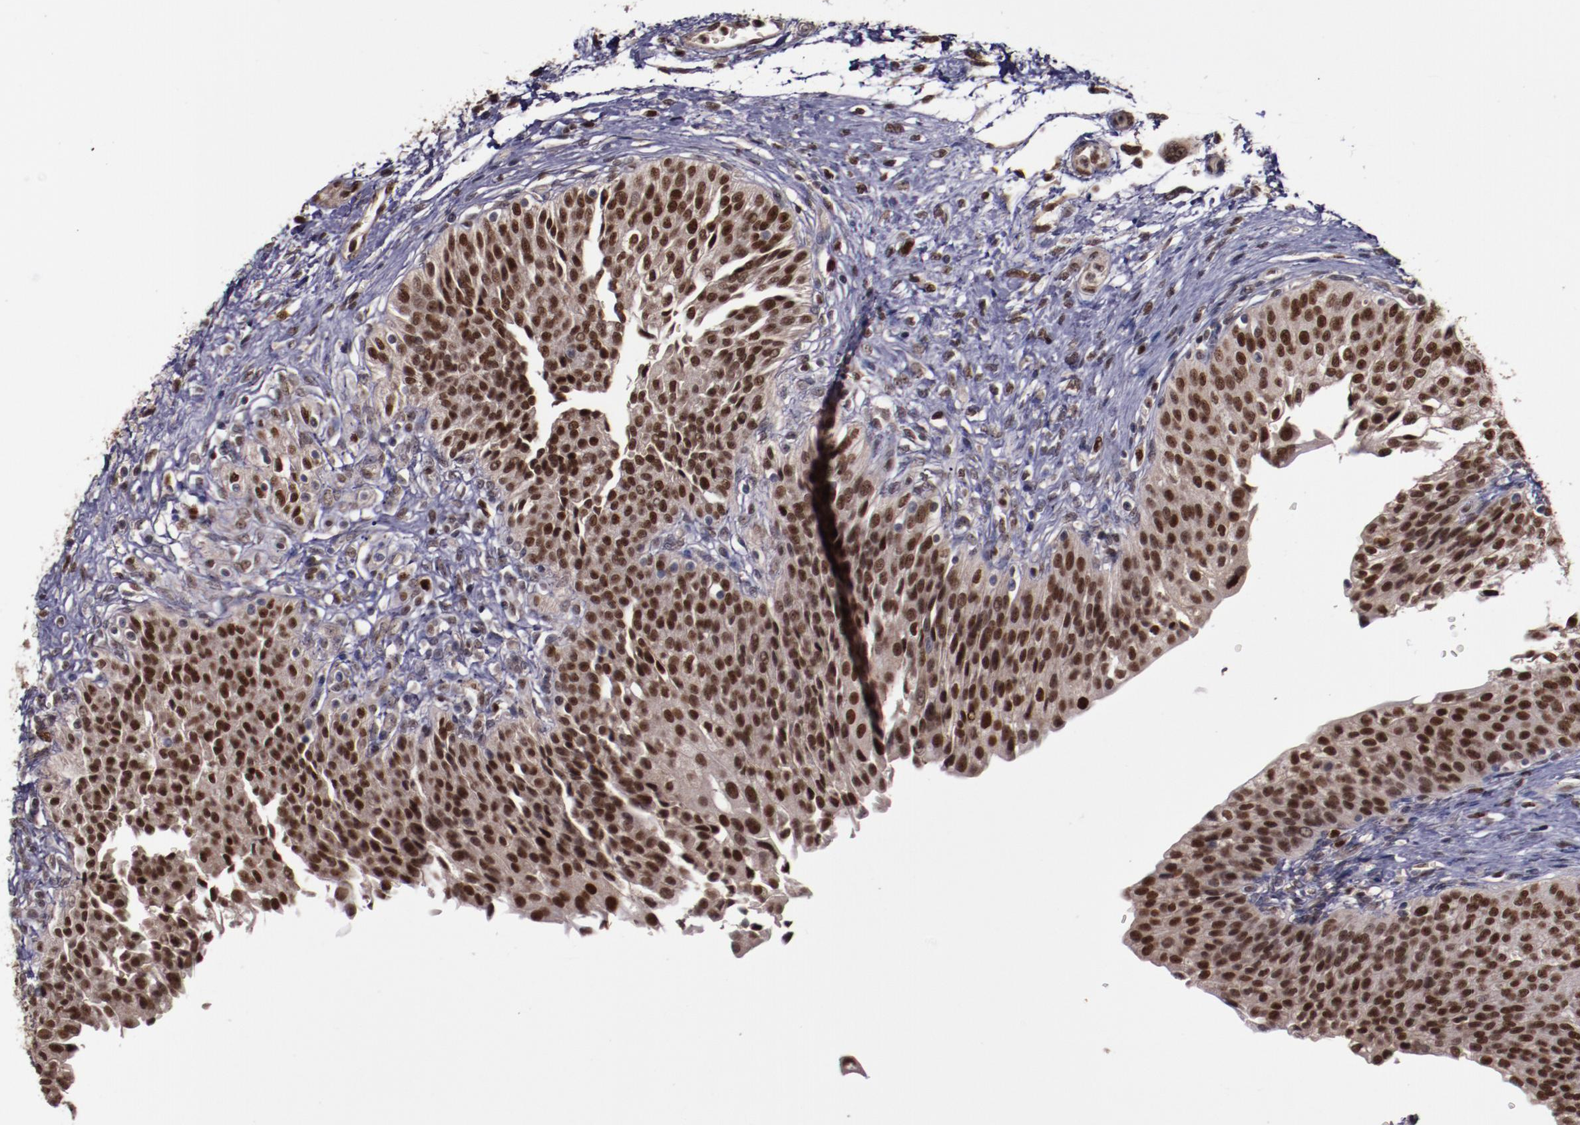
{"staining": {"intensity": "strong", "quantity": ">75%", "location": "nuclear"}, "tissue": "urinary bladder", "cell_type": "Urothelial cells", "image_type": "normal", "snomed": [{"axis": "morphology", "description": "Normal tissue, NOS"}, {"axis": "topography", "description": "Smooth muscle"}, {"axis": "topography", "description": "Urinary bladder"}], "caption": "Brown immunohistochemical staining in unremarkable human urinary bladder exhibits strong nuclear positivity in approximately >75% of urothelial cells.", "gene": "CHEK2", "patient": {"sex": "male", "age": 35}}